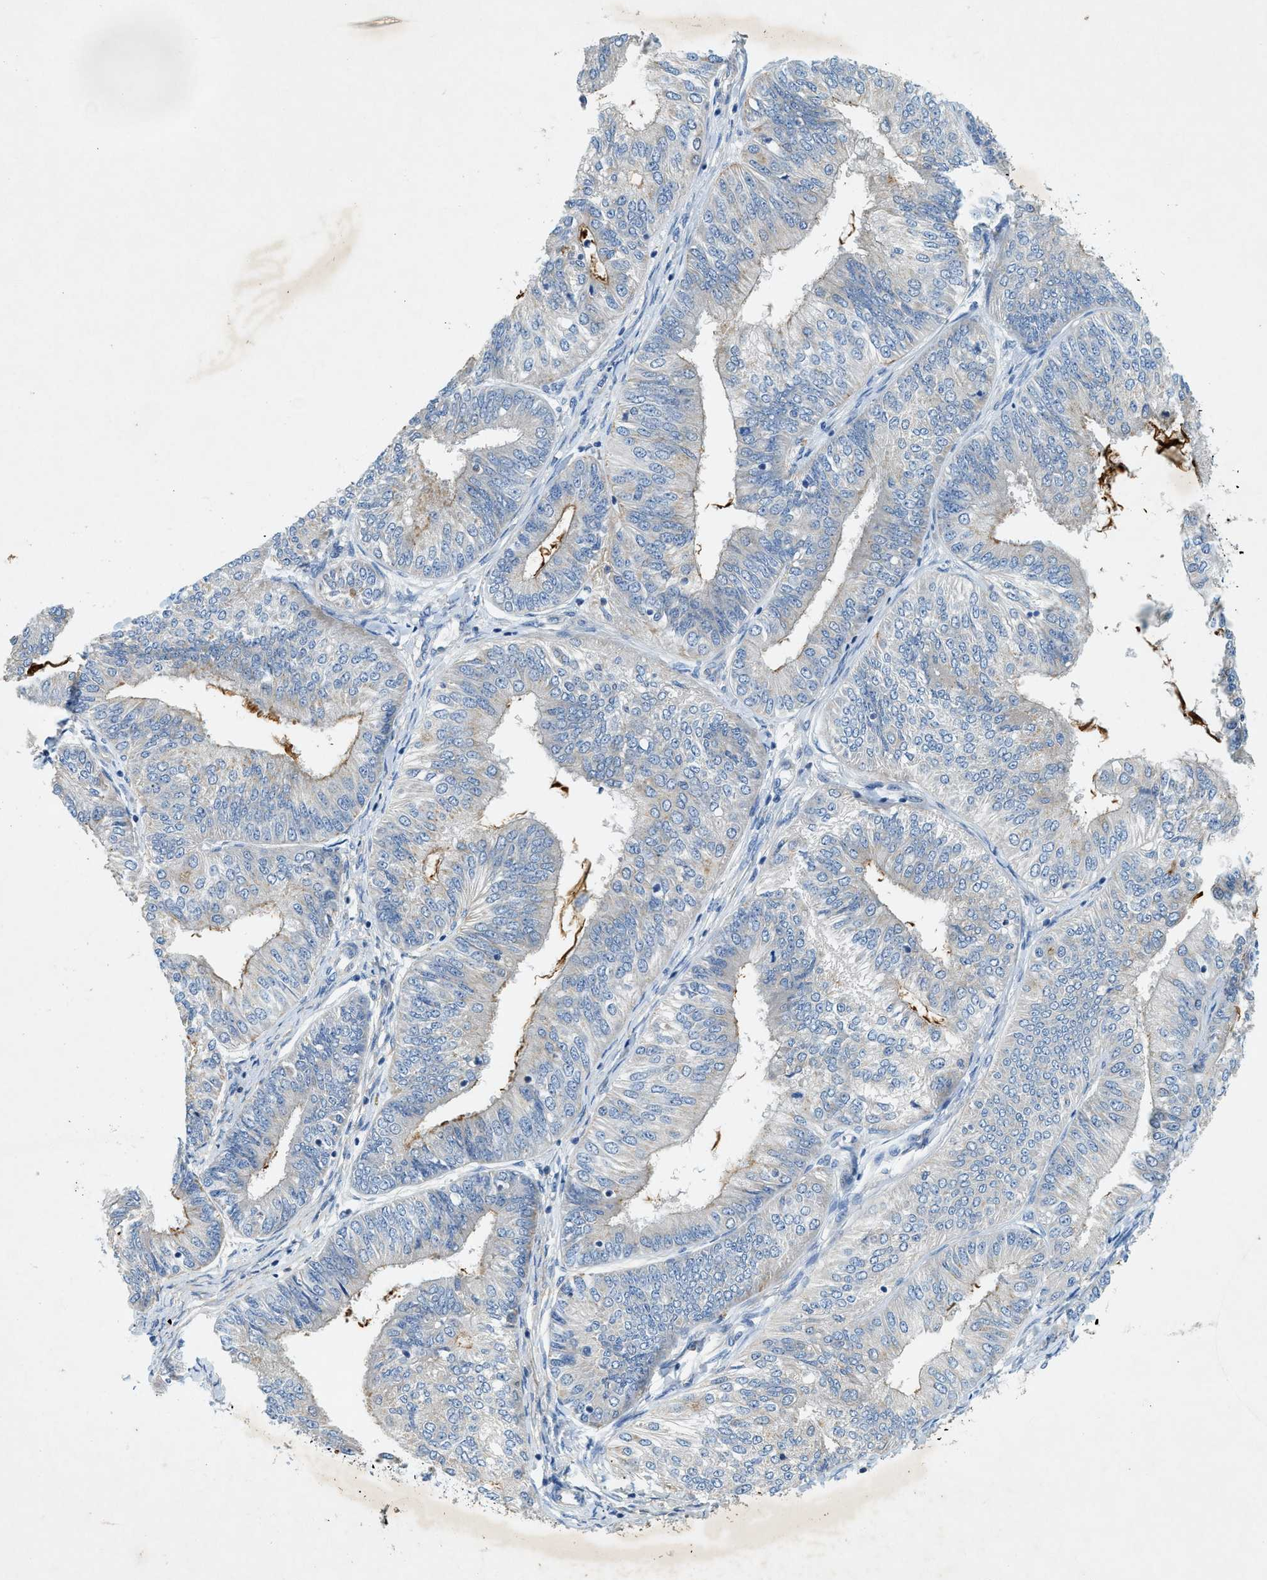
{"staining": {"intensity": "weak", "quantity": "<25%", "location": "cytoplasmic/membranous"}, "tissue": "endometrial cancer", "cell_type": "Tumor cells", "image_type": "cancer", "snomed": [{"axis": "morphology", "description": "Adenocarcinoma, NOS"}, {"axis": "topography", "description": "Endometrium"}], "caption": "Endometrial cancer stained for a protein using immunohistochemistry demonstrates no staining tumor cells.", "gene": "ZDHHC13", "patient": {"sex": "female", "age": 58}}